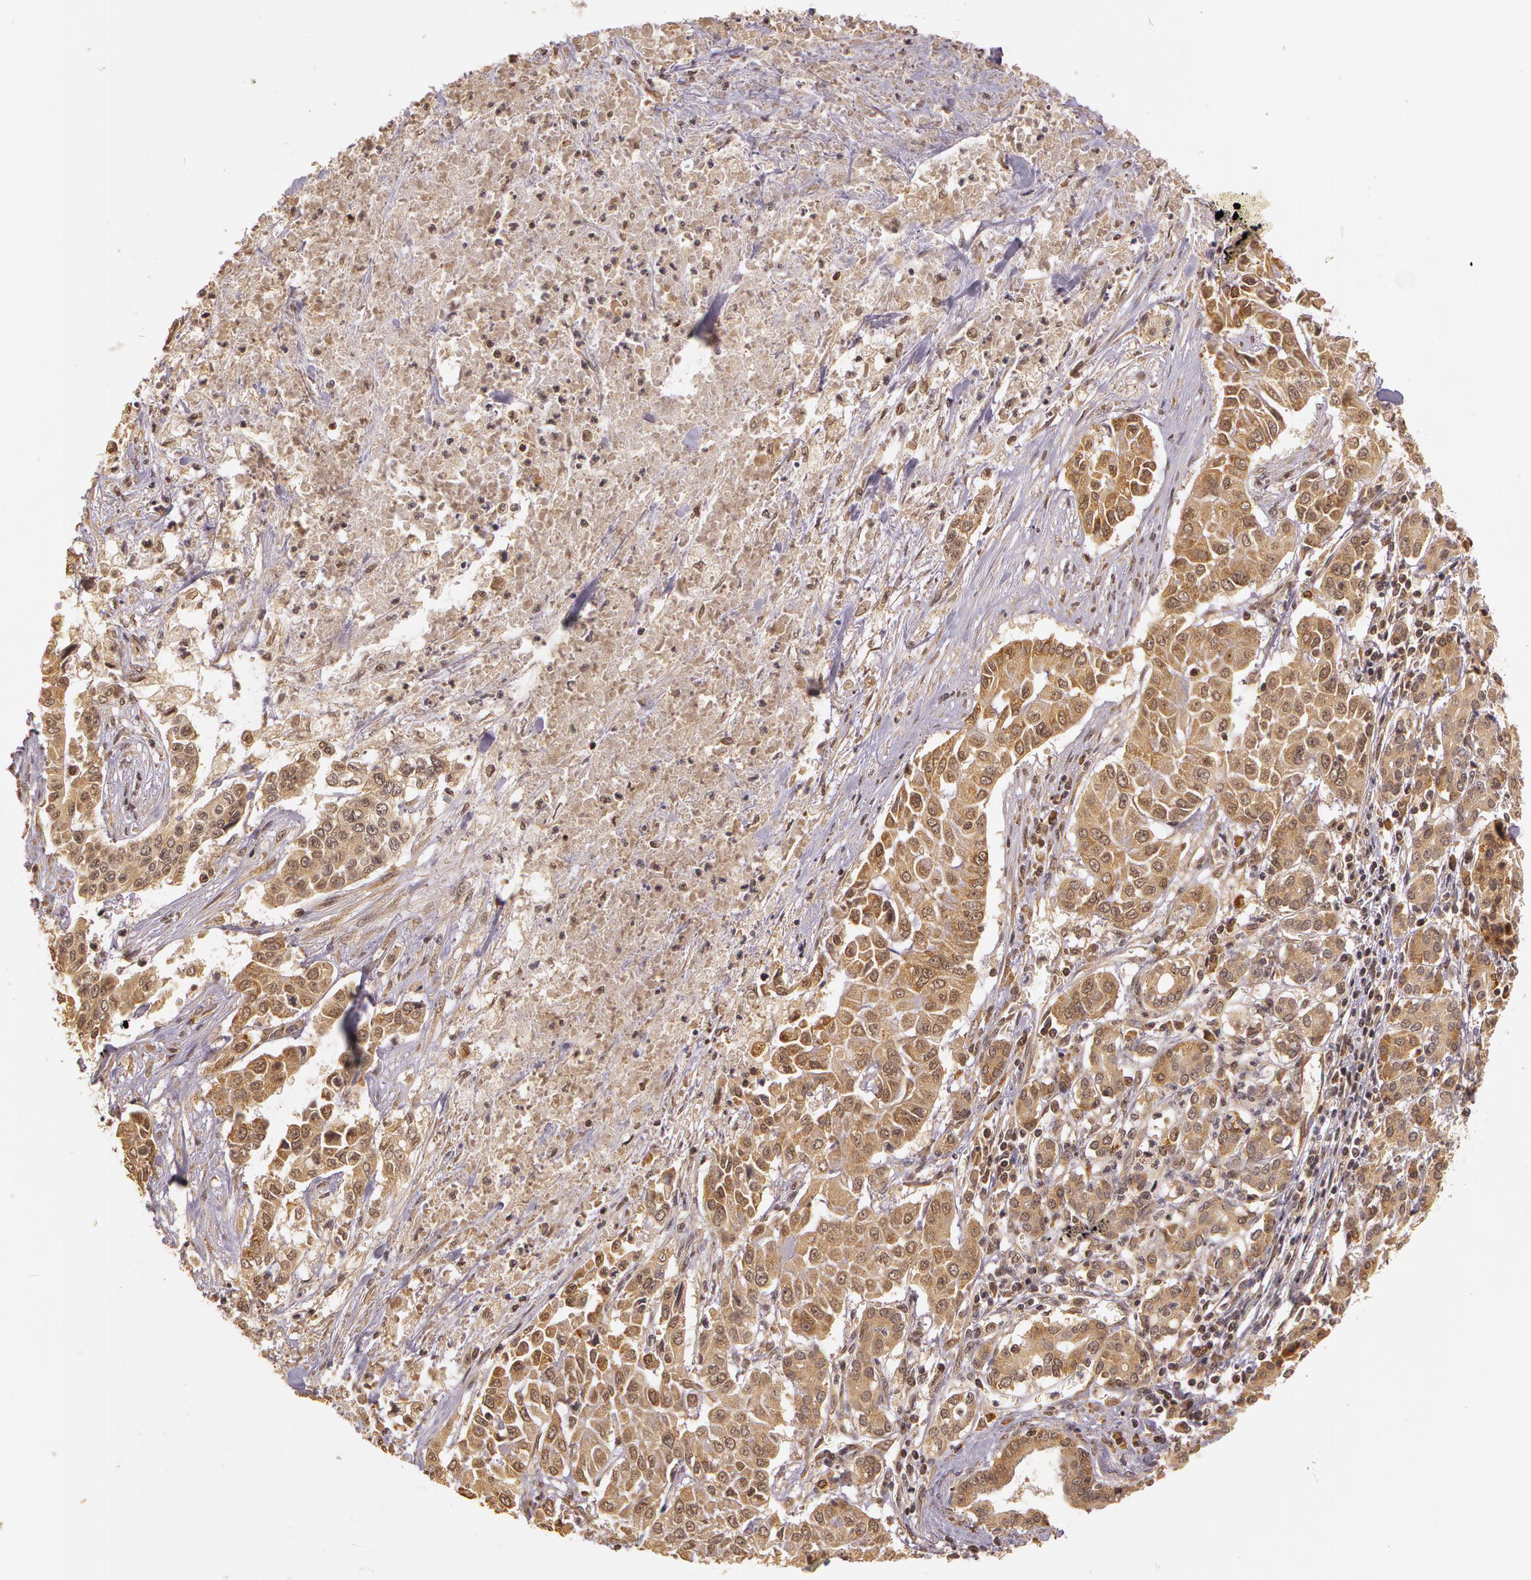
{"staining": {"intensity": "moderate", "quantity": ">75%", "location": "cytoplasmic/membranous"}, "tissue": "pancreatic cancer", "cell_type": "Tumor cells", "image_type": "cancer", "snomed": [{"axis": "morphology", "description": "Adenocarcinoma, NOS"}, {"axis": "topography", "description": "Pancreas"}], "caption": "Protein expression analysis of human adenocarcinoma (pancreatic) reveals moderate cytoplasmic/membranous expression in about >75% of tumor cells. (Stains: DAB in brown, nuclei in blue, Microscopy: brightfield microscopy at high magnification).", "gene": "ASCC2", "patient": {"sex": "female", "age": 52}}